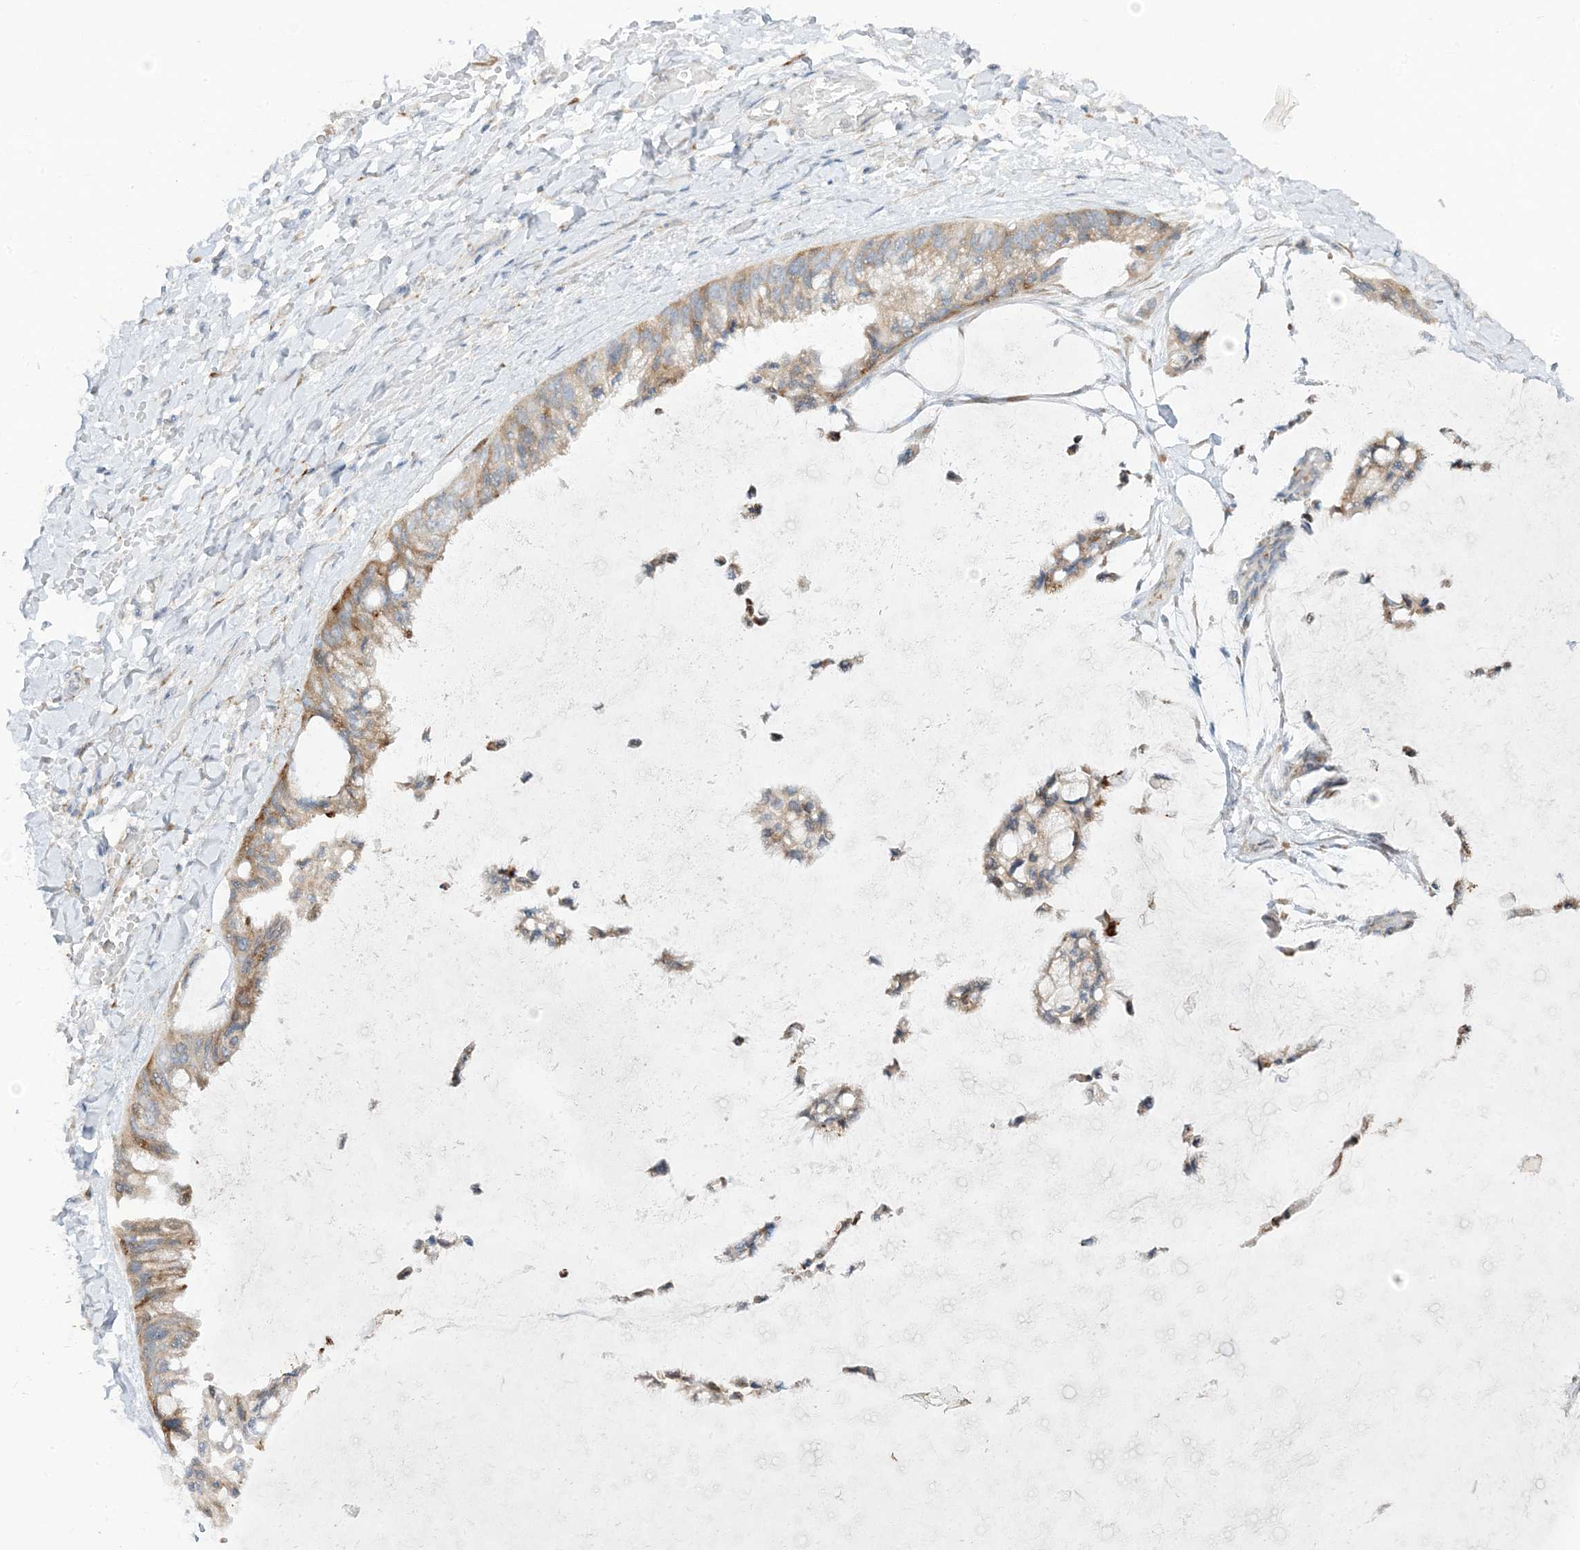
{"staining": {"intensity": "moderate", "quantity": "25%-75%", "location": "cytoplasmic/membranous"}, "tissue": "ovarian cancer", "cell_type": "Tumor cells", "image_type": "cancer", "snomed": [{"axis": "morphology", "description": "Cystadenocarcinoma, mucinous, NOS"}, {"axis": "topography", "description": "Ovary"}], "caption": "Protein analysis of ovarian cancer (mucinous cystadenocarcinoma) tissue shows moderate cytoplasmic/membranous staining in approximately 25%-75% of tumor cells. (brown staining indicates protein expression, while blue staining denotes nuclei).", "gene": "LOXL3", "patient": {"sex": "female", "age": 39}}